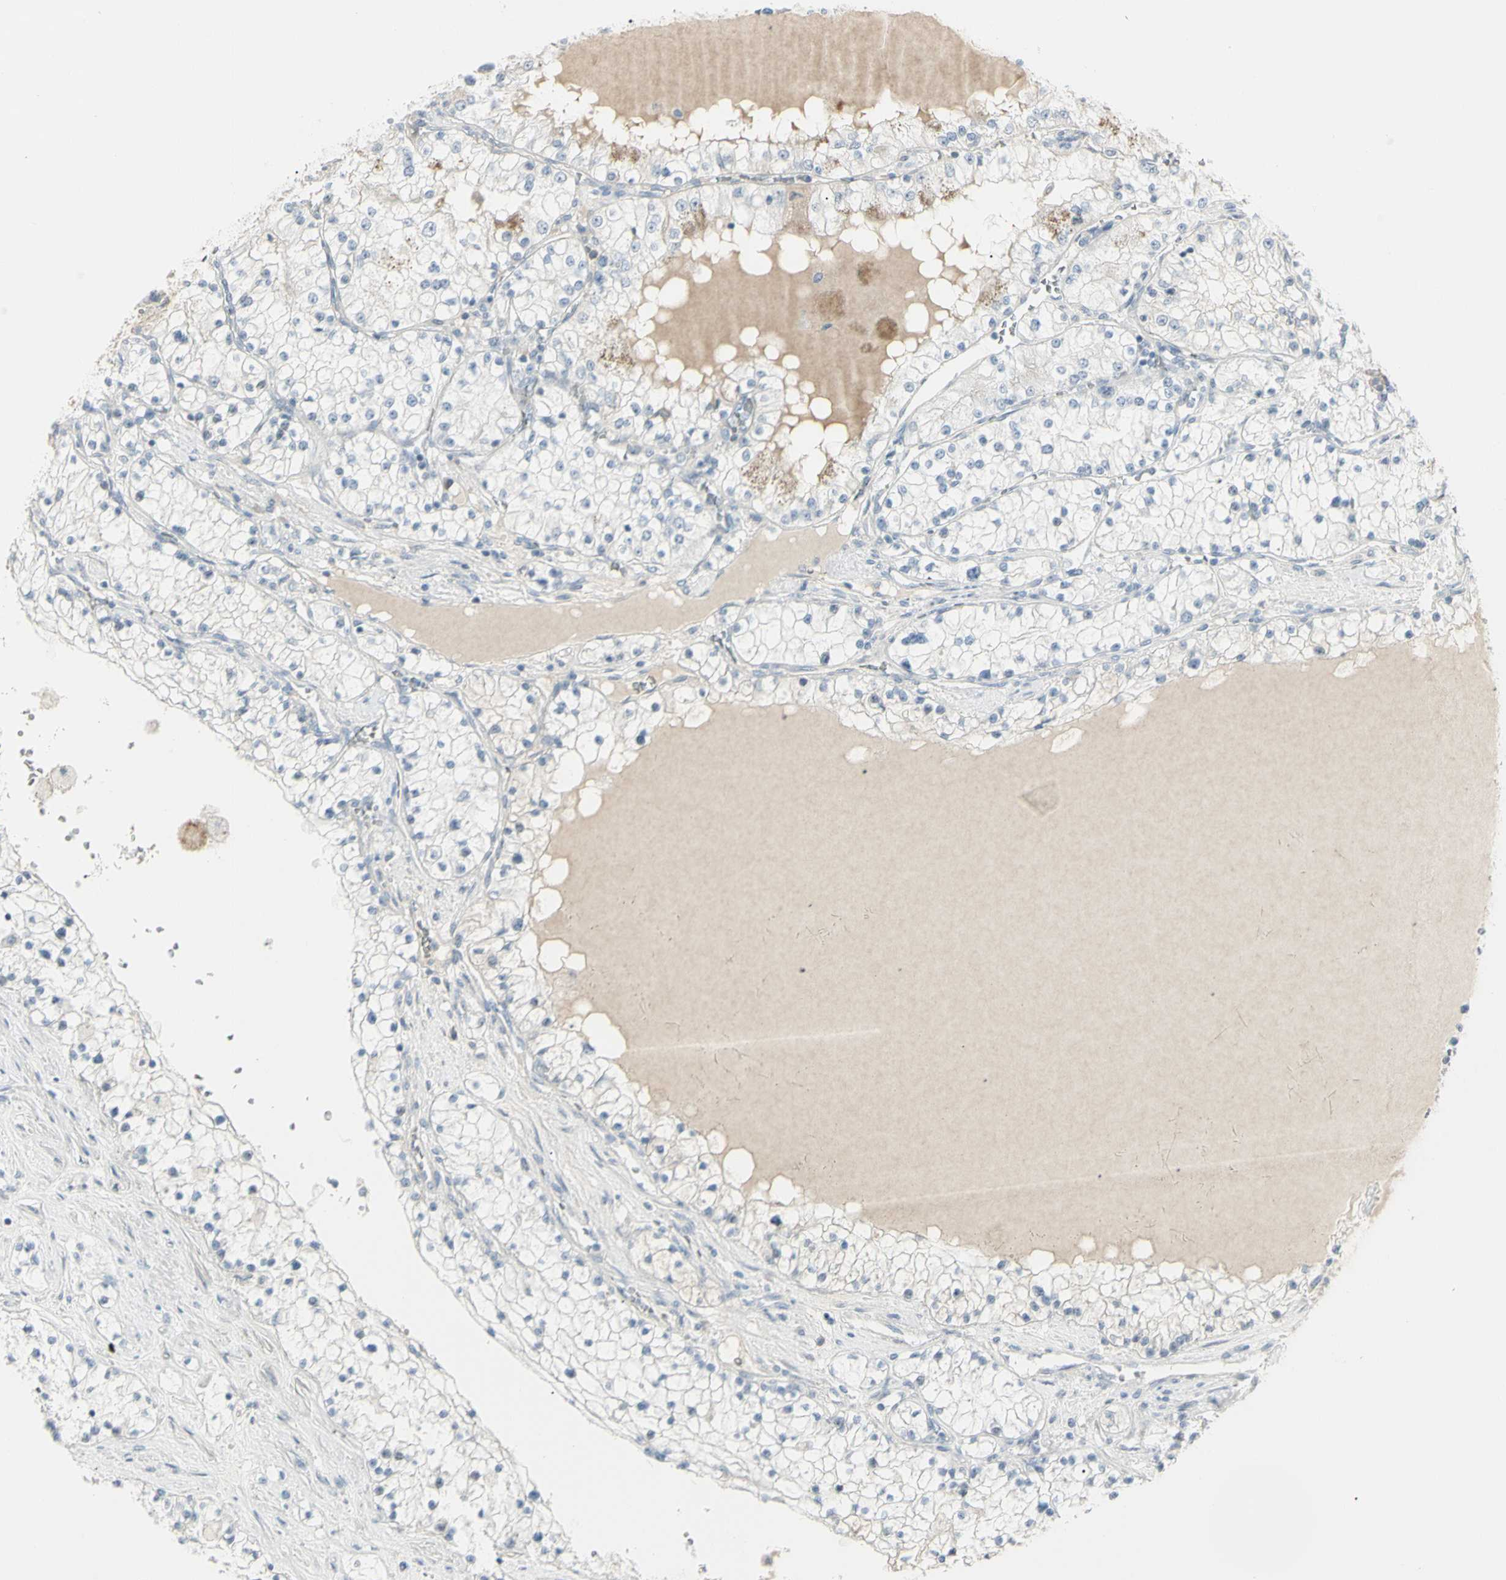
{"staining": {"intensity": "negative", "quantity": "none", "location": "none"}, "tissue": "renal cancer", "cell_type": "Tumor cells", "image_type": "cancer", "snomed": [{"axis": "morphology", "description": "Adenocarcinoma, NOS"}, {"axis": "topography", "description": "Kidney"}], "caption": "There is no significant expression in tumor cells of adenocarcinoma (renal). The staining was performed using DAB (3,3'-diaminobenzidine) to visualize the protein expression in brown, while the nuclei were stained in blue with hematoxylin (Magnification: 20x).", "gene": "PIP", "patient": {"sex": "male", "age": 68}}